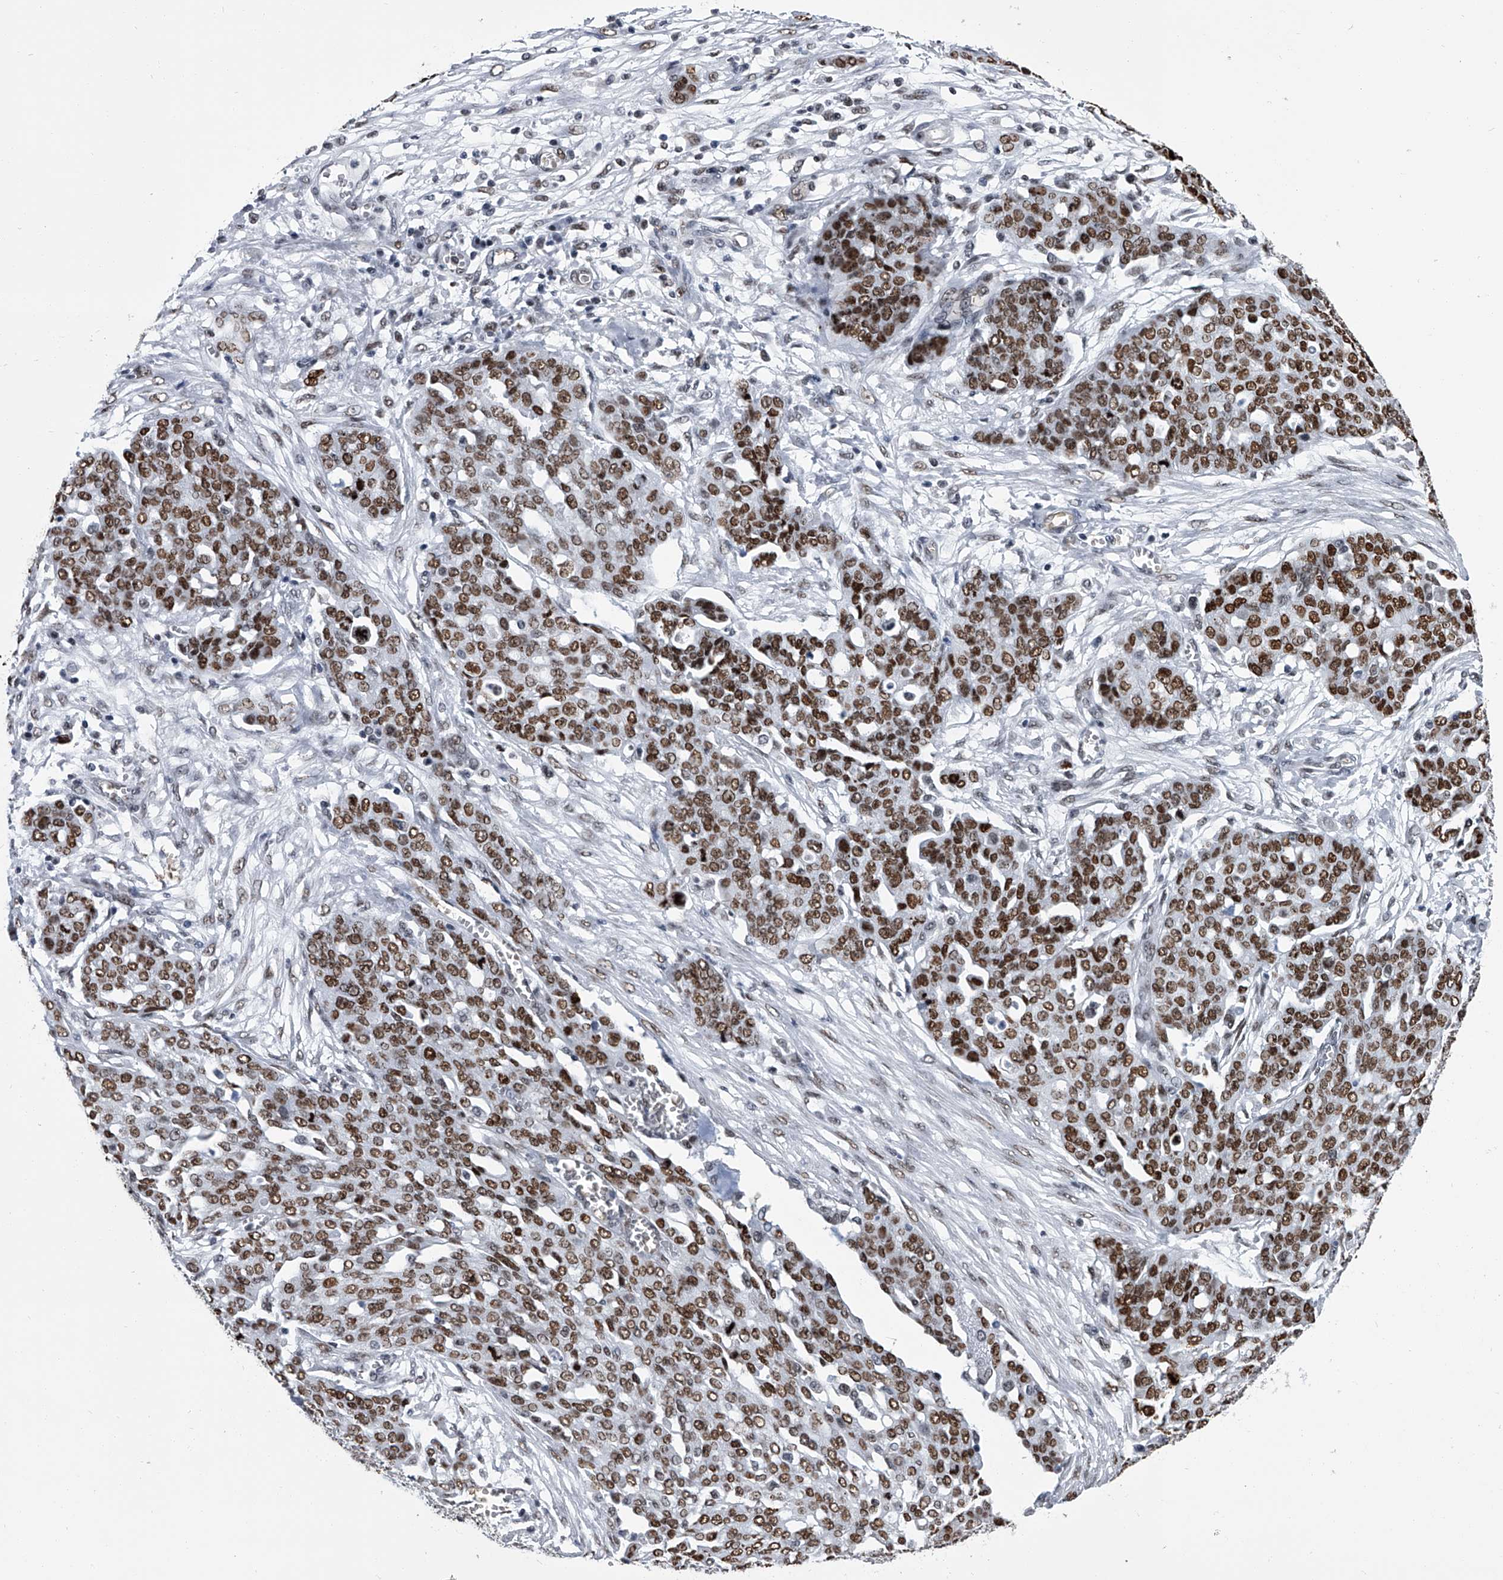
{"staining": {"intensity": "strong", "quantity": ">75%", "location": "nuclear"}, "tissue": "ovarian cancer", "cell_type": "Tumor cells", "image_type": "cancer", "snomed": [{"axis": "morphology", "description": "Cystadenocarcinoma, serous, NOS"}, {"axis": "topography", "description": "Soft tissue"}, {"axis": "topography", "description": "Ovary"}], "caption": "Immunohistochemistry (IHC) image of neoplastic tissue: human ovarian cancer (serous cystadenocarcinoma) stained using IHC shows high levels of strong protein expression localized specifically in the nuclear of tumor cells, appearing as a nuclear brown color.", "gene": "SIM2", "patient": {"sex": "female", "age": 57}}